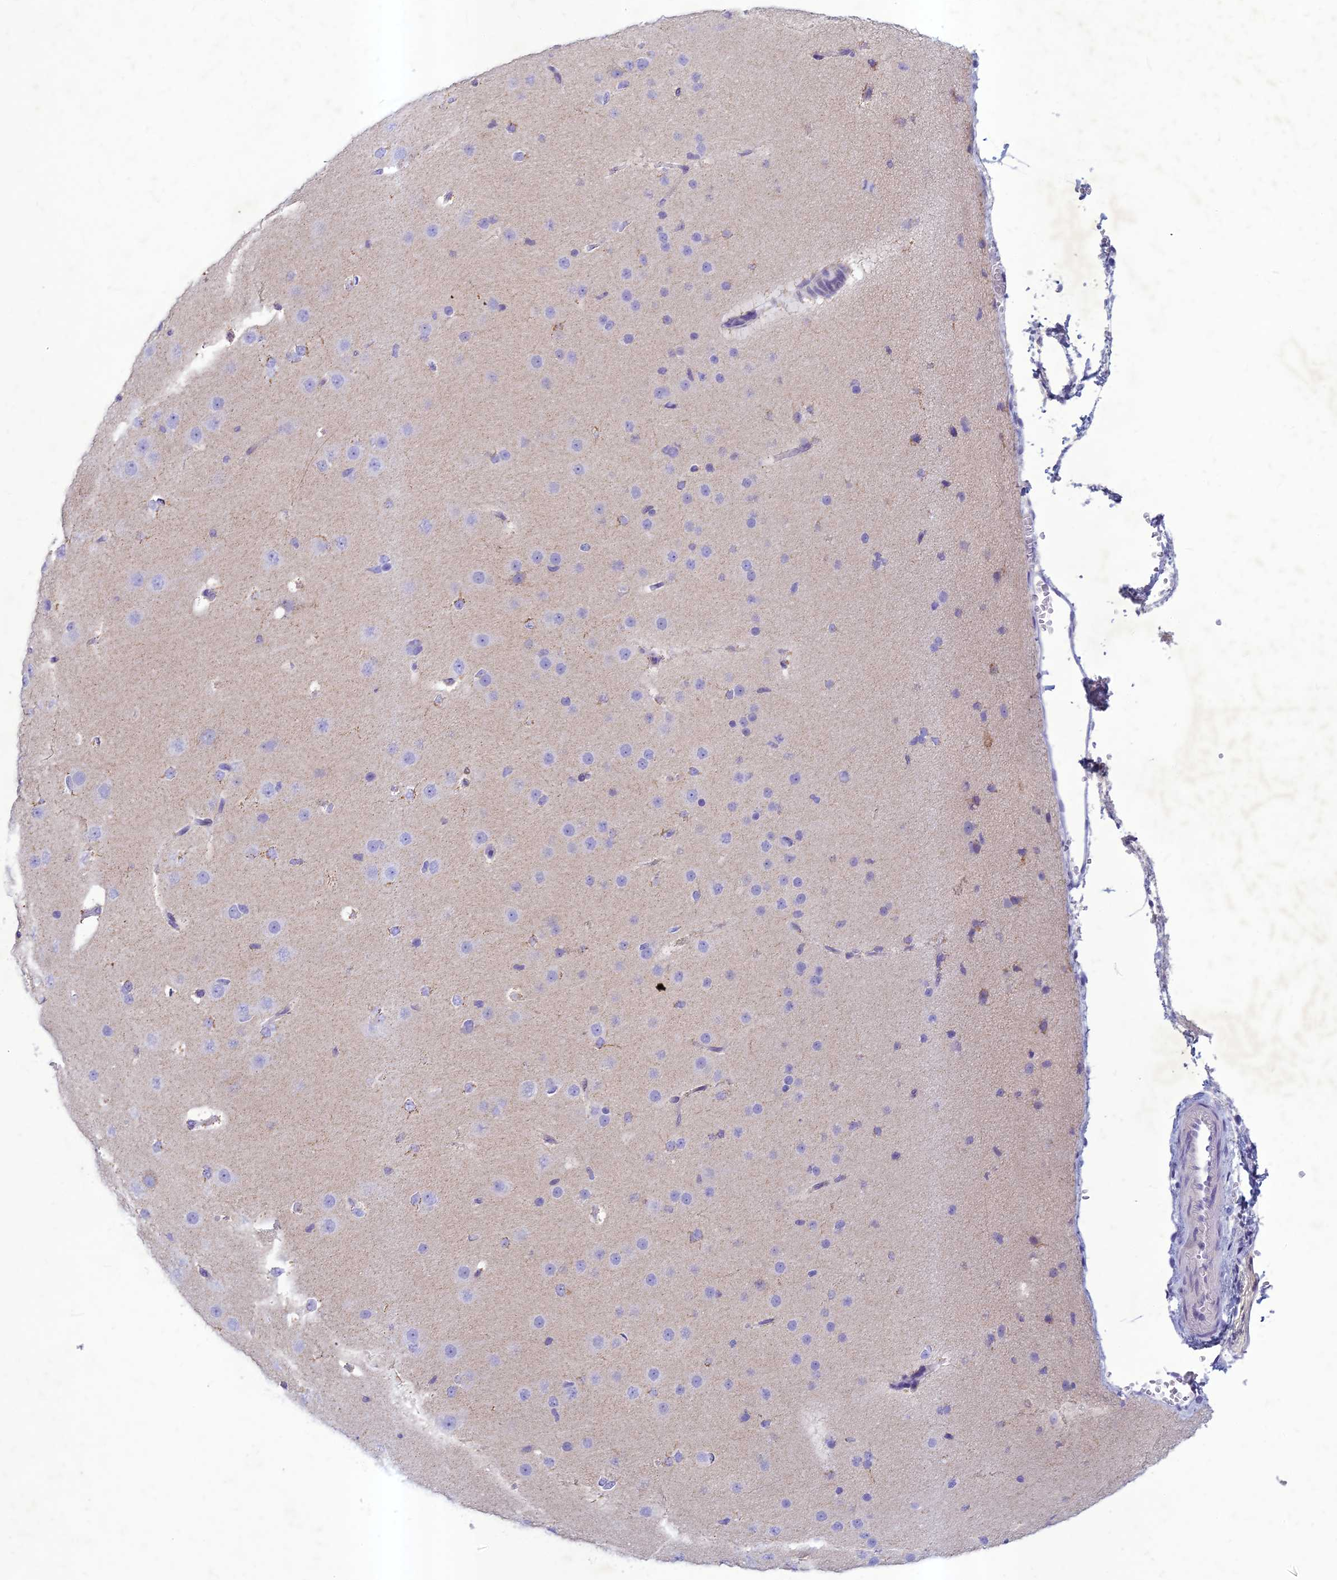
{"staining": {"intensity": "negative", "quantity": "none", "location": "none"}, "tissue": "cerebral cortex", "cell_type": "Endothelial cells", "image_type": "normal", "snomed": [{"axis": "morphology", "description": "Normal tissue, NOS"}, {"axis": "morphology", "description": "Developmental malformation"}, {"axis": "topography", "description": "Cerebral cortex"}], "caption": "Endothelial cells show no significant positivity in unremarkable cerebral cortex. Nuclei are stained in blue.", "gene": "HIGD1A", "patient": {"sex": "female", "age": 30}}